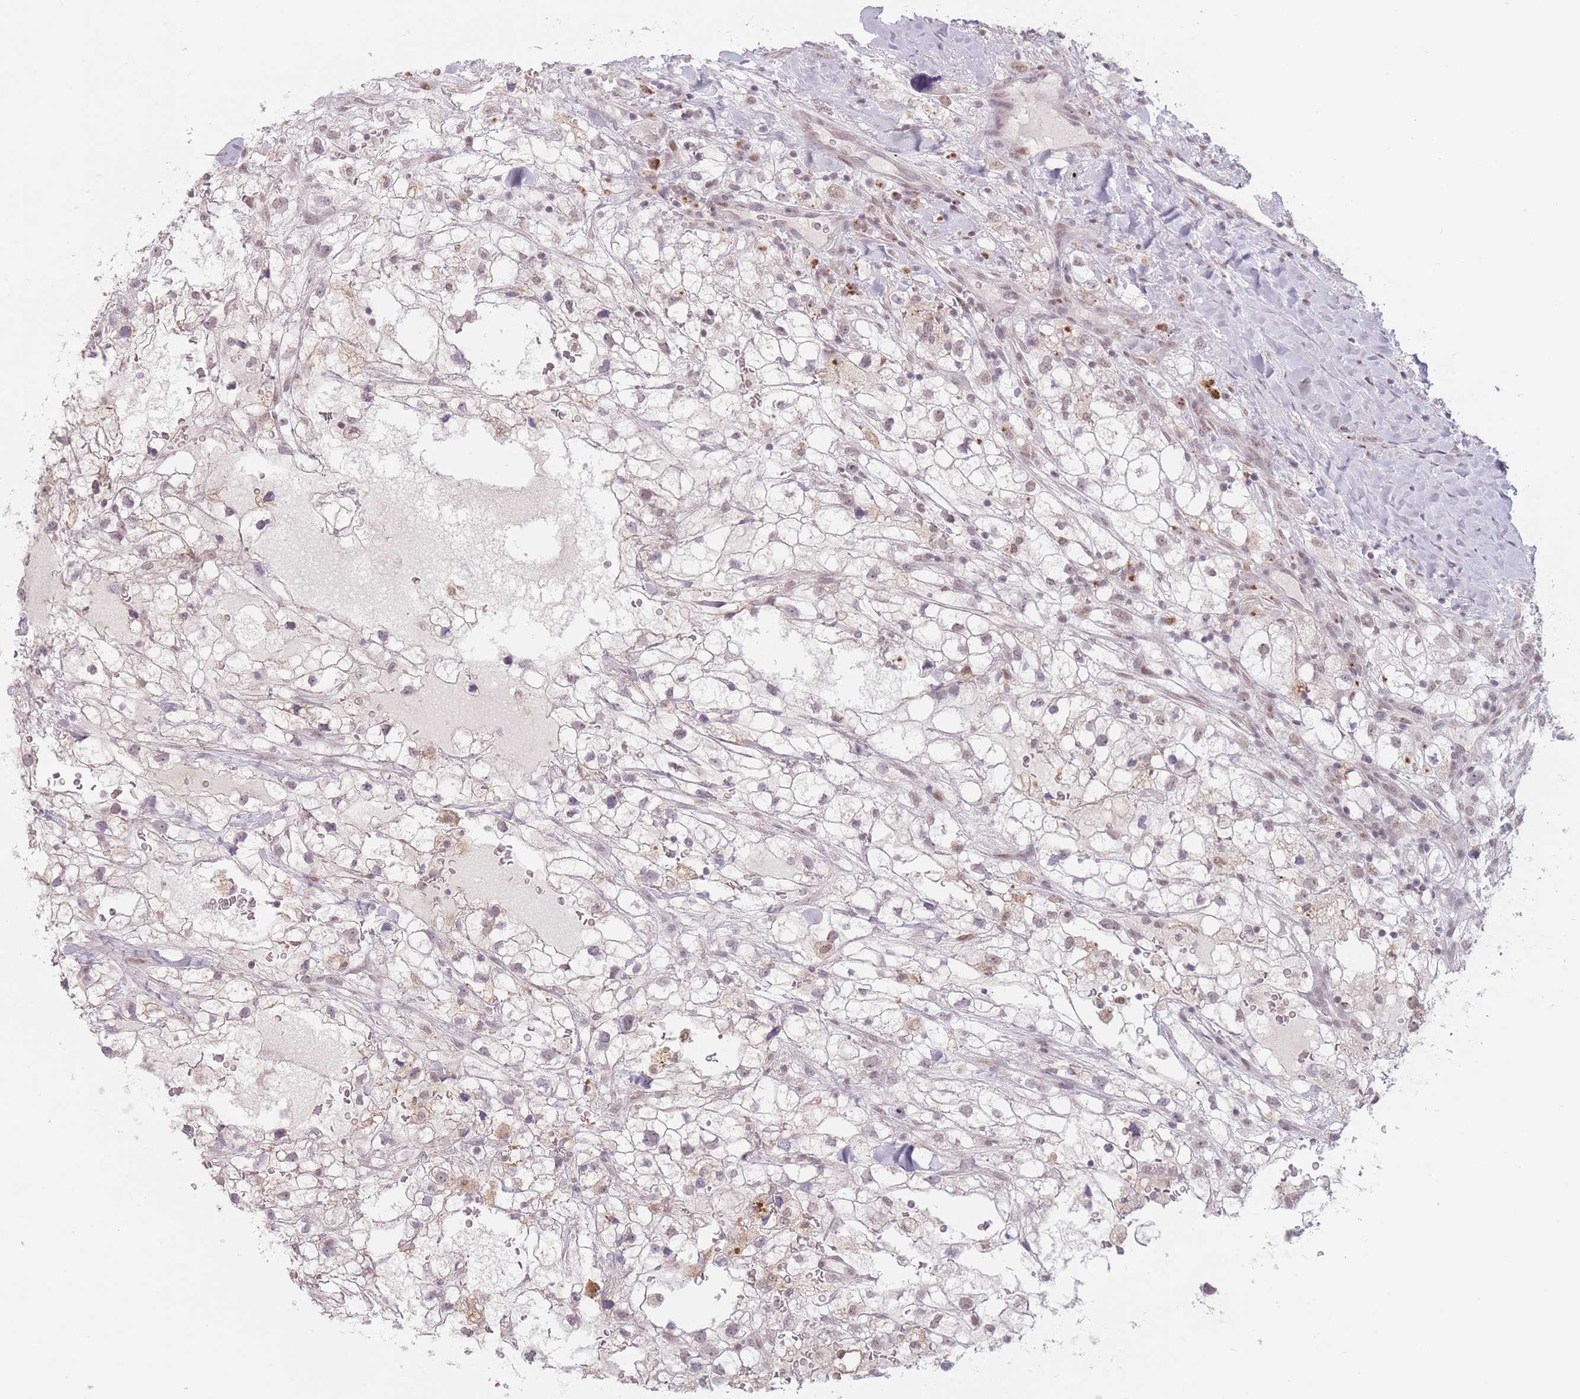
{"staining": {"intensity": "weak", "quantity": "<25%", "location": "nuclear"}, "tissue": "renal cancer", "cell_type": "Tumor cells", "image_type": "cancer", "snomed": [{"axis": "morphology", "description": "Adenocarcinoma, NOS"}, {"axis": "topography", "description": "Kidney"}], "caption": "Adenocarcinoma (renal) was stained to show a protein in brown. There is no significant expression in tumor cells.", "gene": "OR10C1", "patient": {"sex": "male", "age": 59}}